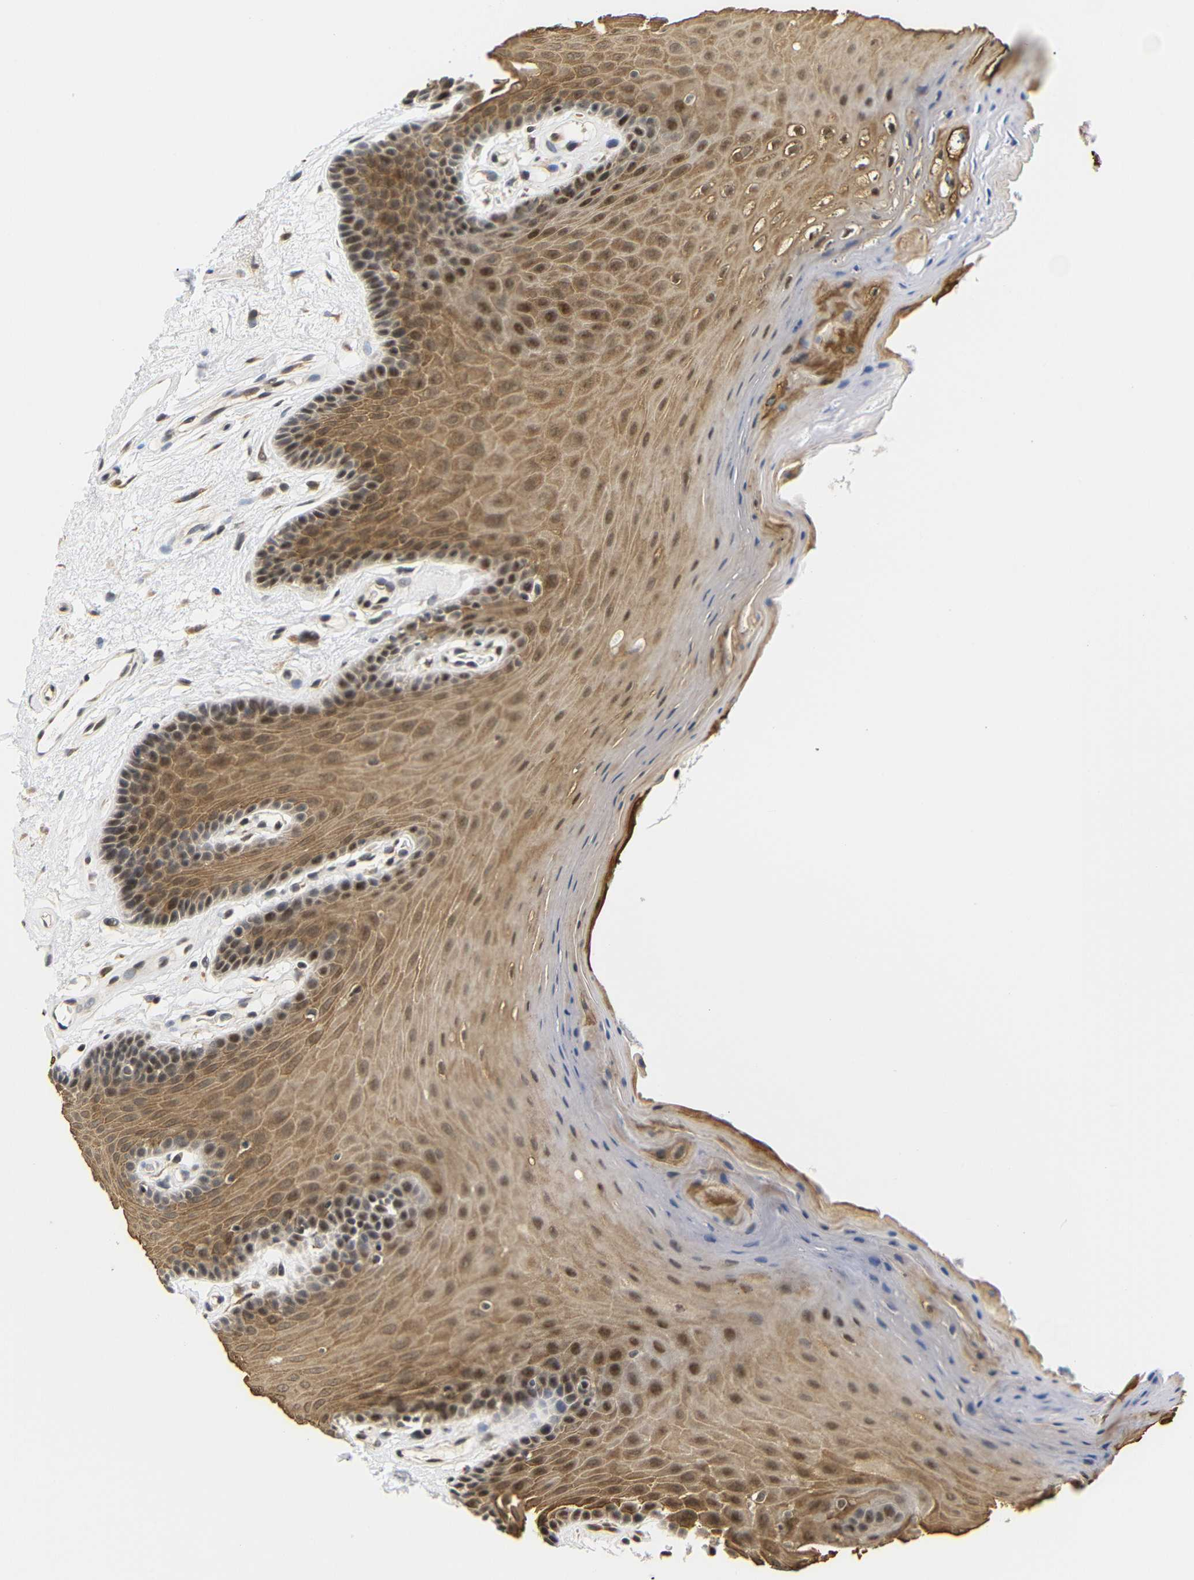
{"staining": {"intensity": "moderate", "quantity": ">75%", "location": "cytoplasmic/membranous,nuclear"}, "tissue": "oral mucosa", "cell_type": "Squamous epithelial cells", "image_type": "normal", "snomed": [{"axis": "morphology", "description": "Normal tissue, NOS"}, {"axis": "morphology", "description": "Squamous cell carcinoma, NOS"}, {"axis": "topography", "description": "Skeletal muscle"}, {"axis": "topography", "description": "Adipose tissue"}, {"axis": "topography", "description": "Vascular tissue"}, {"axis": "topography", "description": "Oral tissue"}, {"axis": "topography", "description": "Peripheral nerve tissue"}, {"axis": "topography", "description": "Head-Neck"}], "caption": "About >75% of squamous epithelial cells in benign human oral mucosa display moderate cytoplasmic/membranous,nuclear protein staining as visualized by brown immunohistochemical staining.", "gene": "GJA5", "patient": {"sex": "male", "age": 71}}